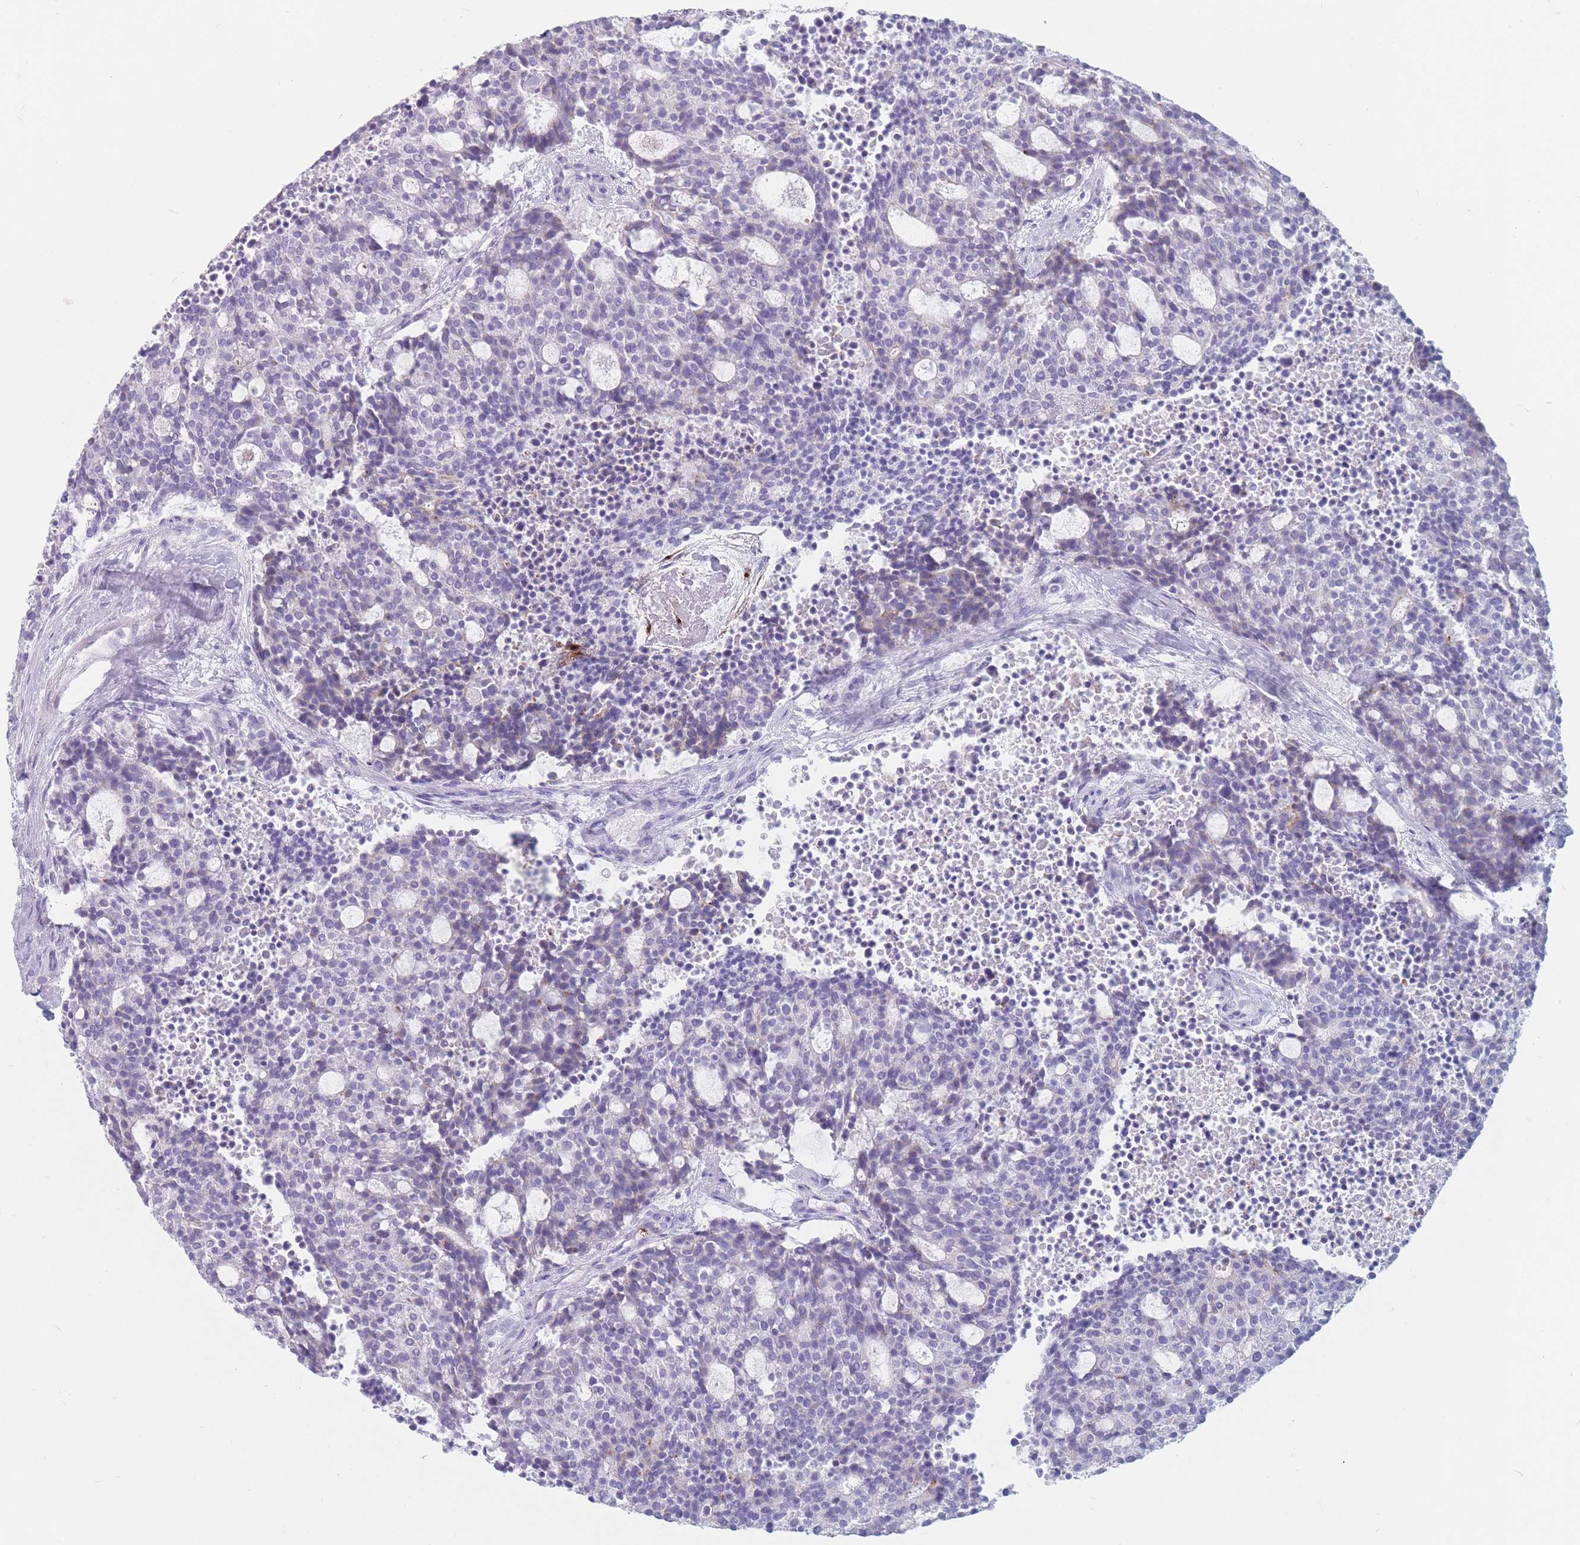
{"staining": {"intensity": "negative", "quantity": "none", "location": "none"}, "tissue": "carcinoid", "cell_type": "Tumor cells", "image_type": "cancer", "snomed": [{"axis": "morphology", "description": "Carcinoid, malignant, NOS"}, {"axis": "topography", "description": "Pancreas"}], "caption": "This image is of malignant carcinoid stained with immunohistochemistry (IHC) to label a protein in brown with the nuclei are counter-stained blue. There is no positivity in tumor cells.", "gene": "ST3GAL5", "patient": {"sex": "female", "age": 54}}